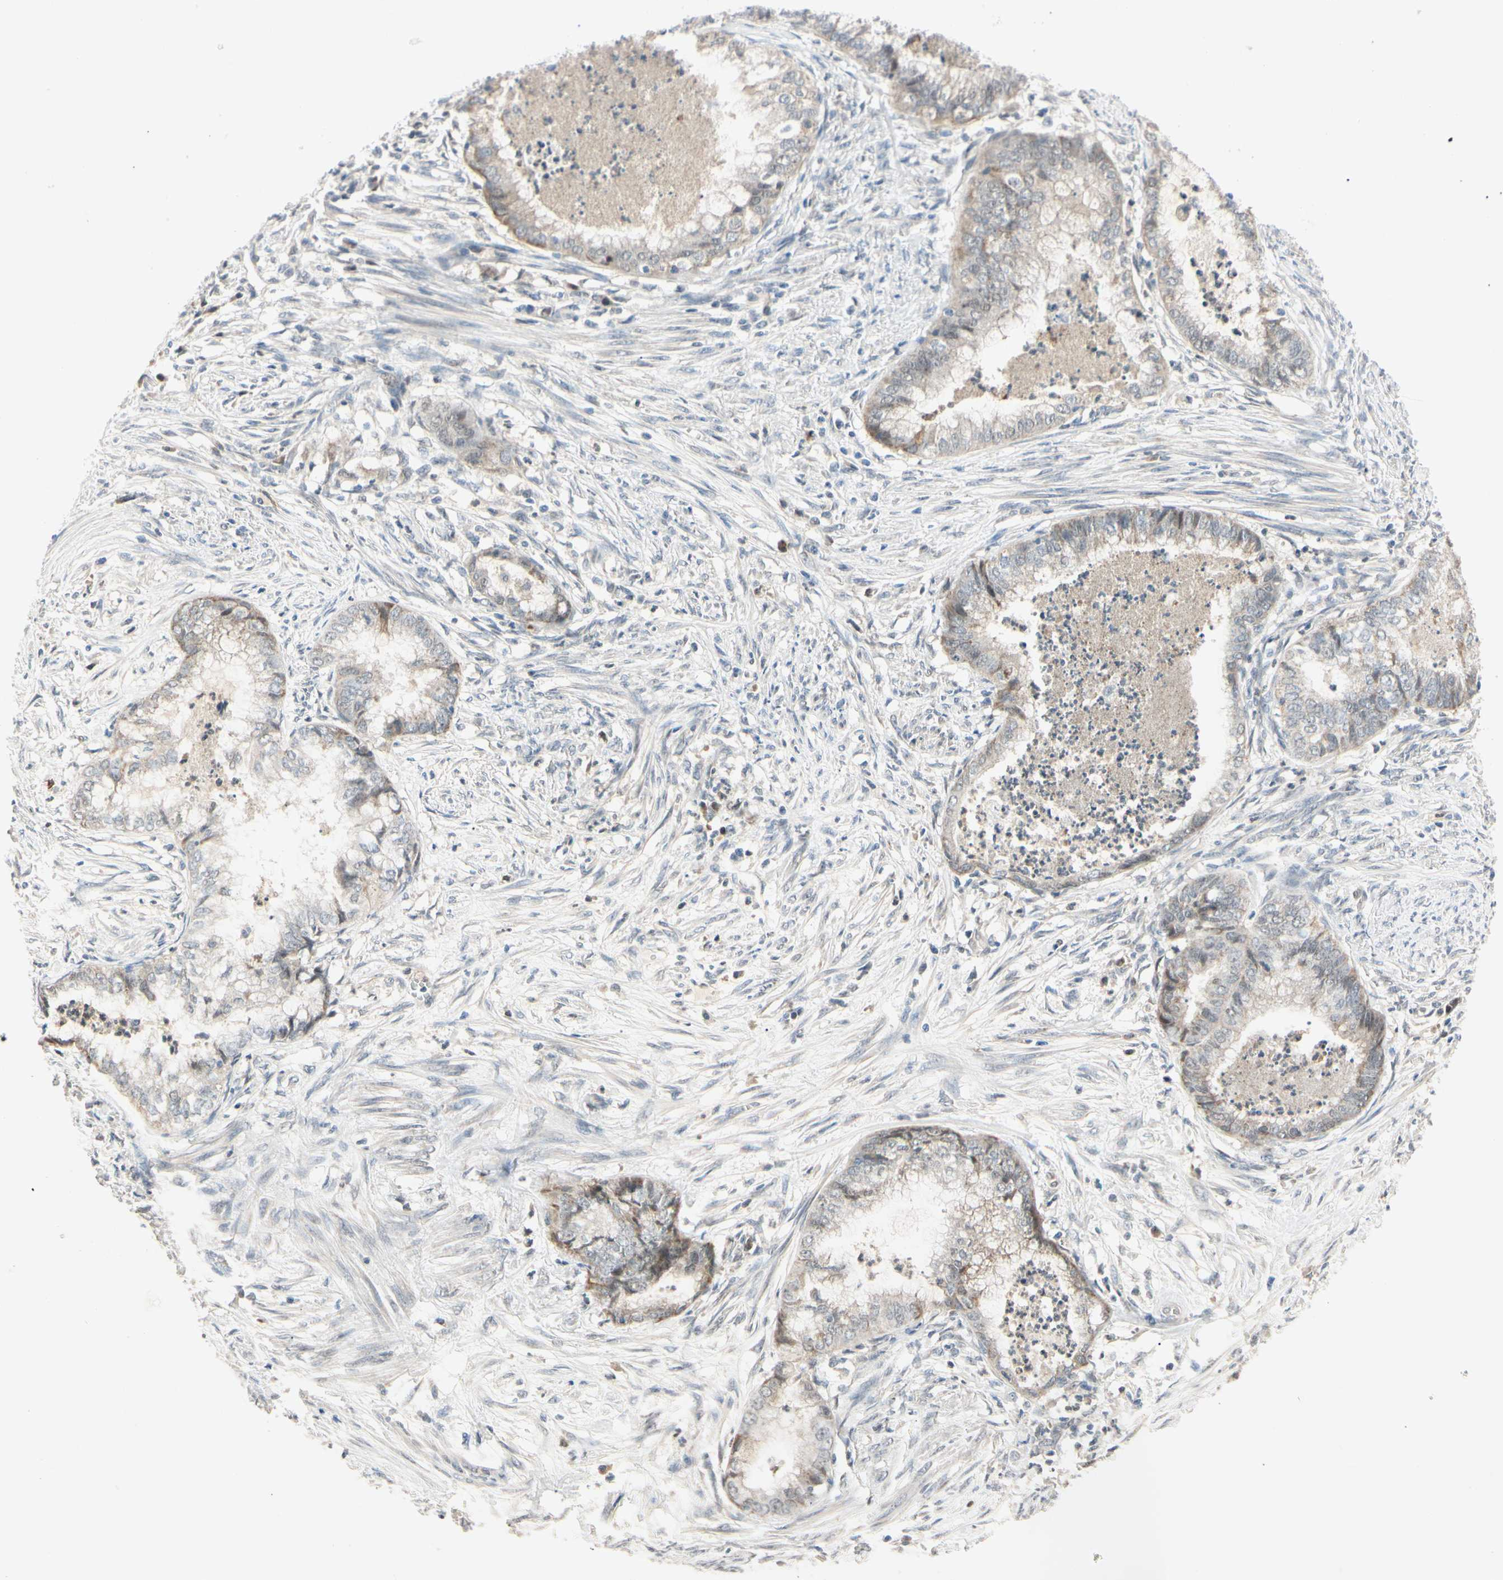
{"staining": {"intensity": "negative", "quantity": "none", "location": "none"}, "tissue": "endometrial cancer", "cell_type": "Tumor cells", "image_type": "cancer", "snomed": [{"axis": "morphology", "description": "Necrosis, NOS"}, {"axis": "morphology", "description": "Adenocarcinoma, NOS"}, {"axis": "topography", "description": "Endometrium"}], "caption": "Tumor cells show no significant protein expression in endometrial cancer.", "gene": "RIOX2", "patient": {"sex": "female", "age": 79}}